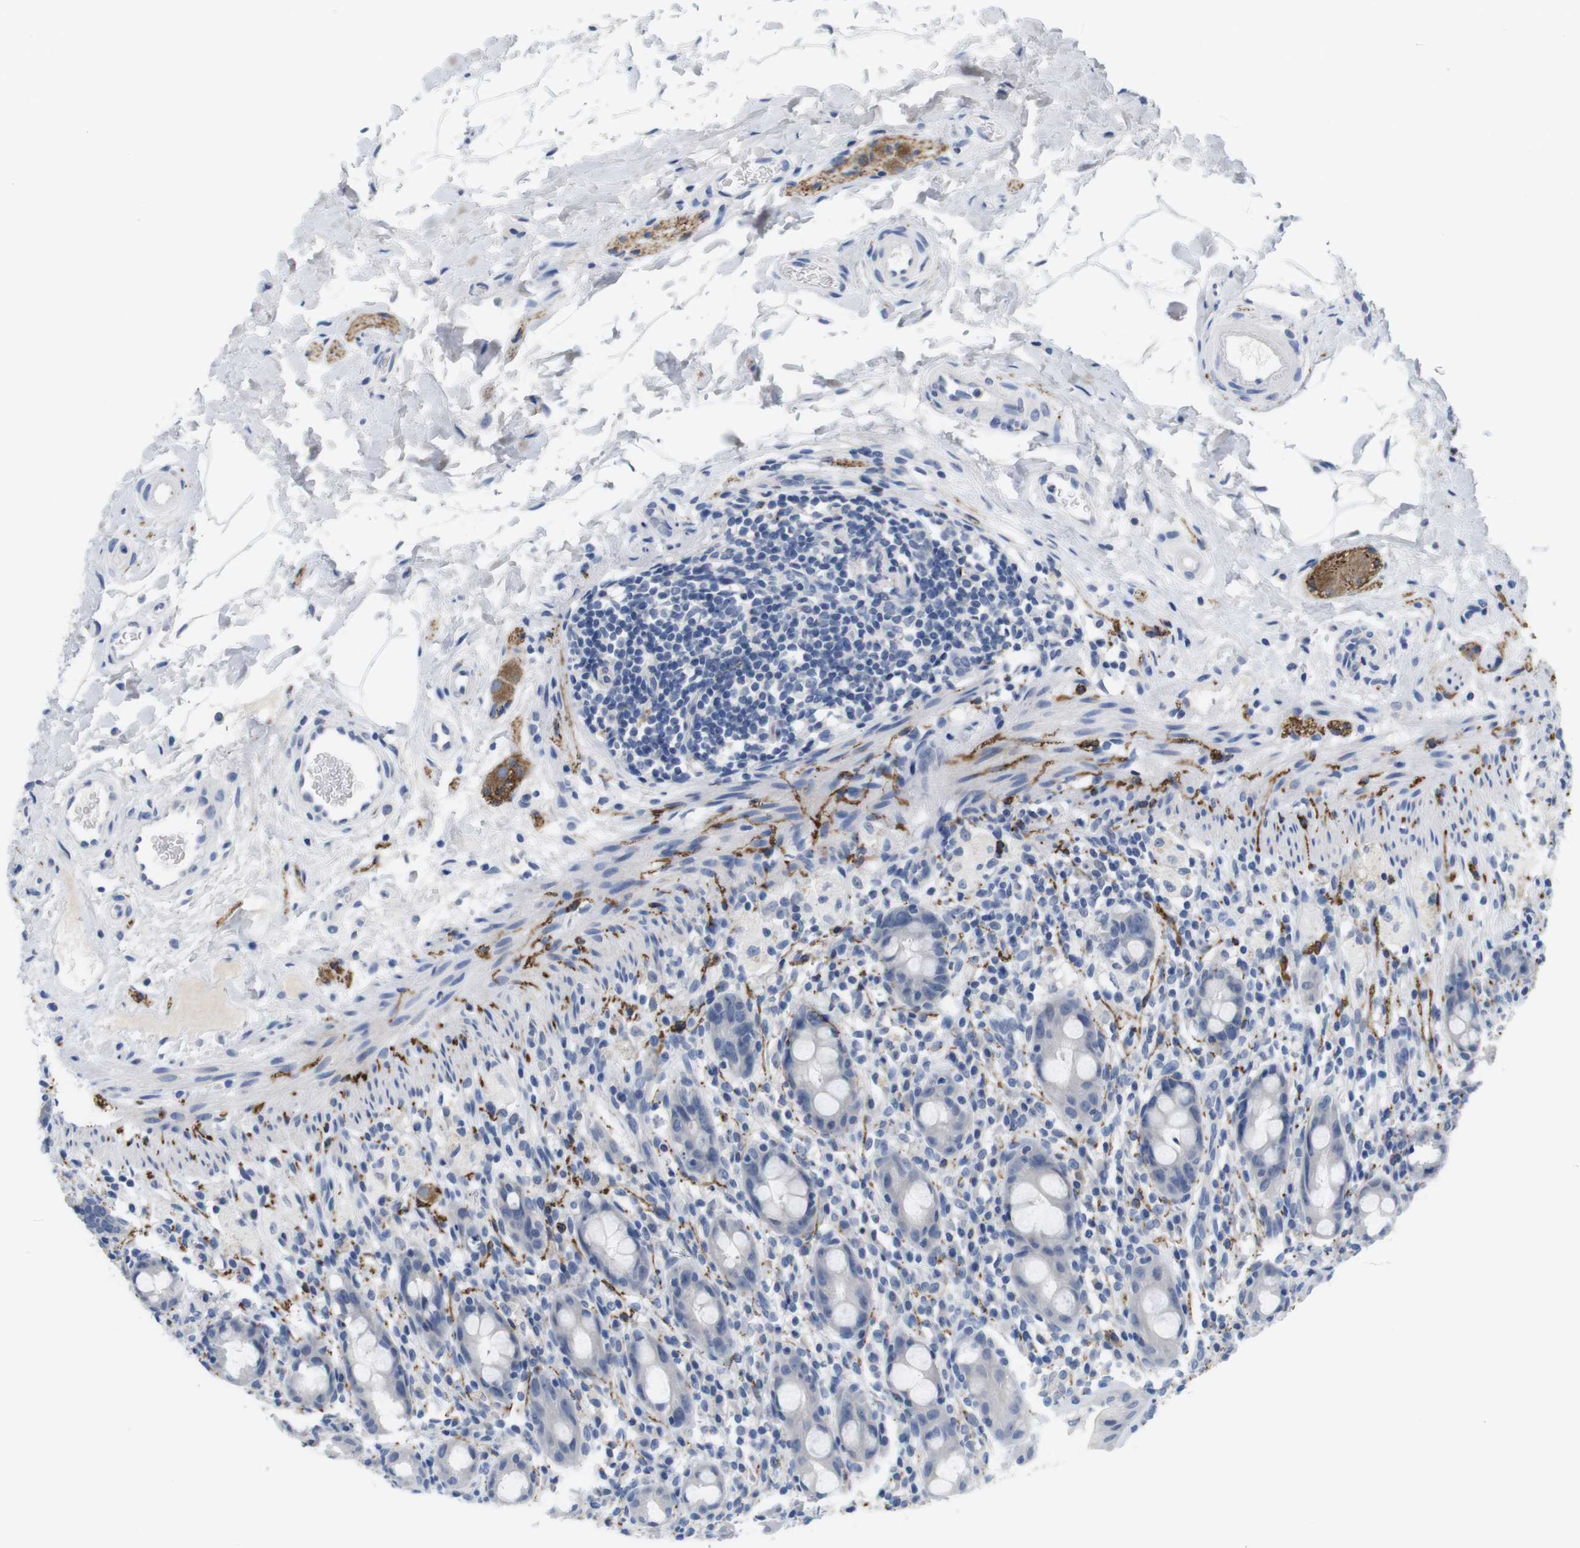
{"staining": {"intensity": "negative", "quantity": "none", "location": "none"}, "tissue": "rectum", "cell_type": "Glandular cells", "image_type": "normal", "snomed": [{"axis": "morphology", "description": "Normal tissue, NOS"}, {"axis": "topography", "description": "Rectum"}], "caption": "This is an IHC histopathology image of unremarkable rectum. There is no expression in glandular cells.", "gene": "MAP6", "patient": {"sex": "male", "age": 44}}